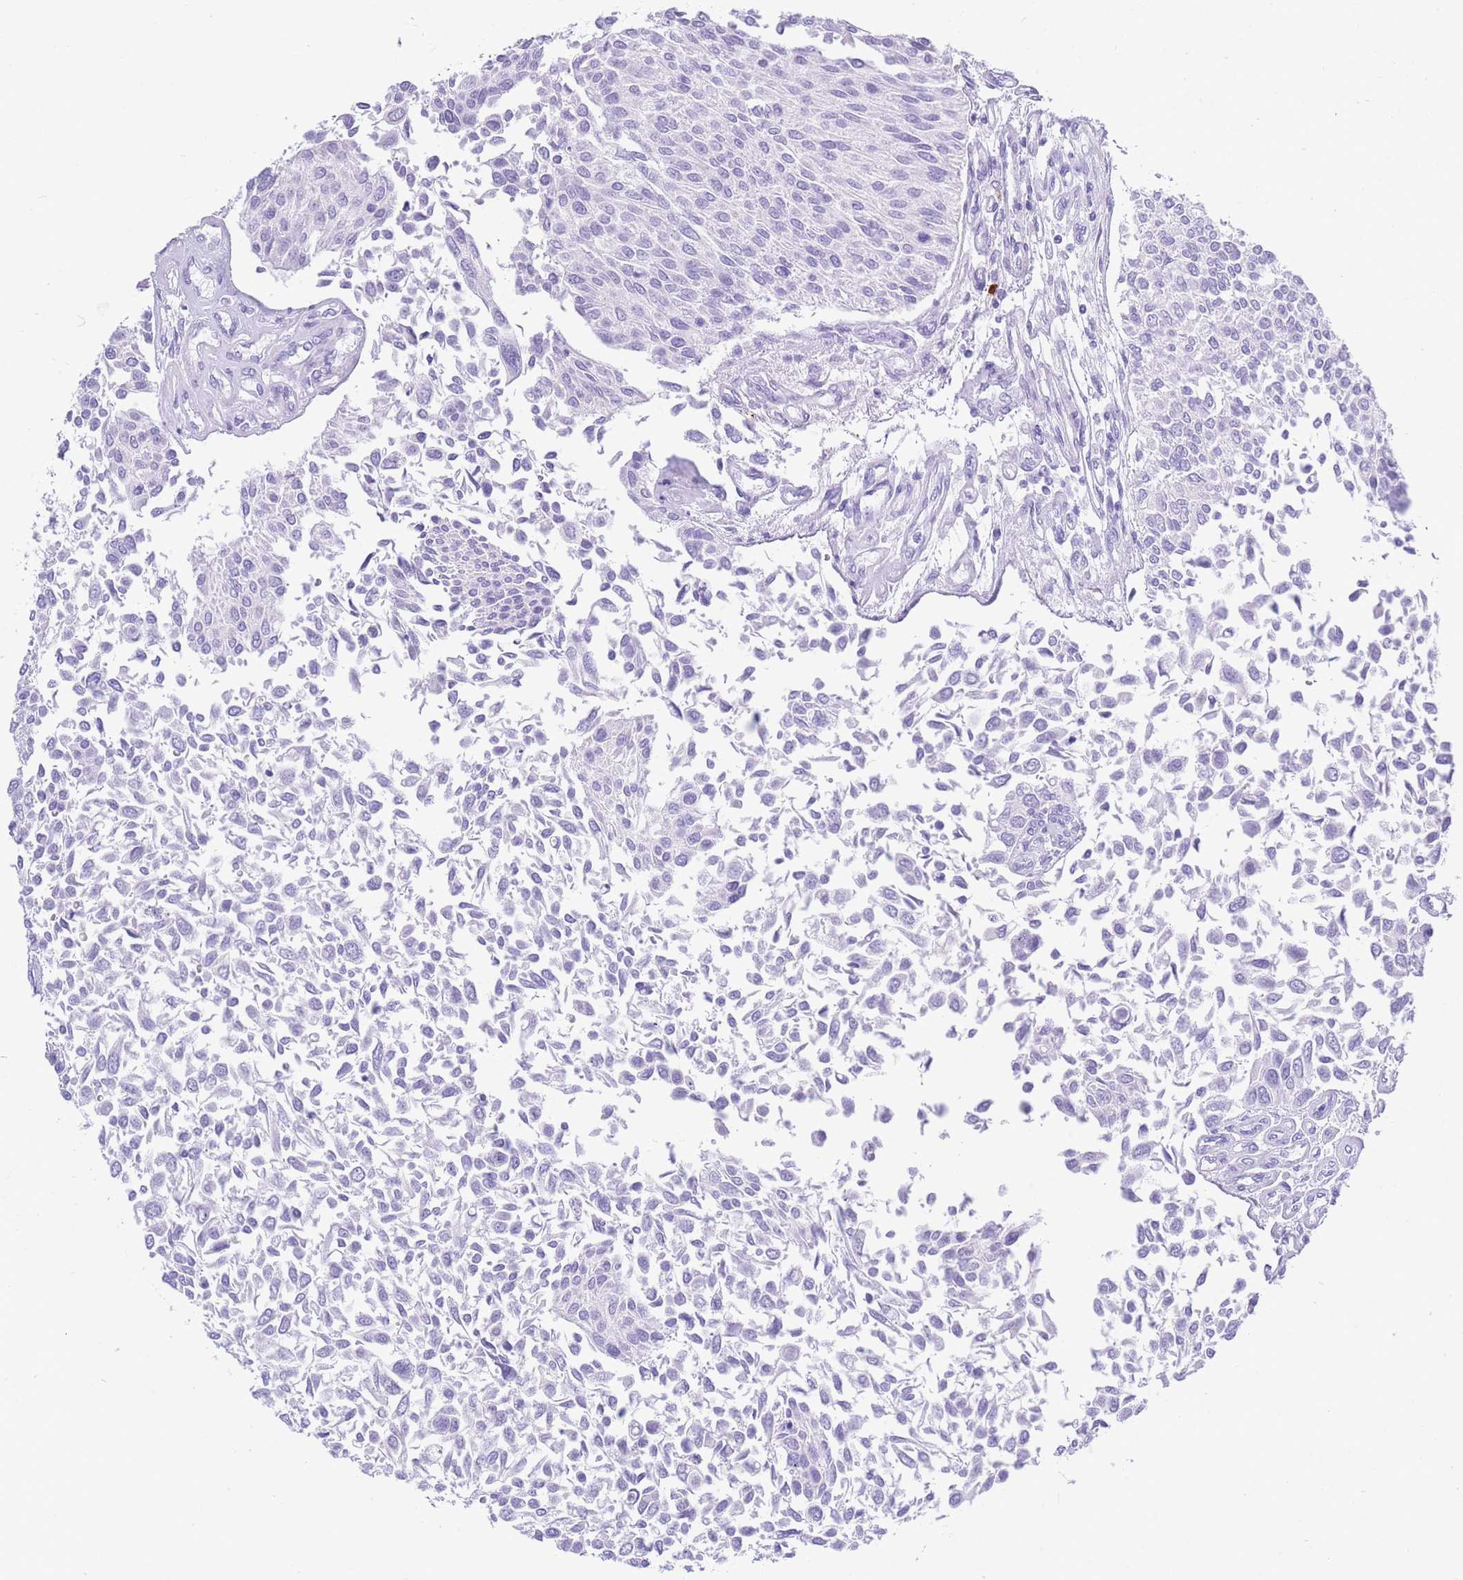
{"staining": {"intensity": "negative", "quantity": "none", "location": "none"}, "tissue": "urothelial cancer", "cell_type": "Tumor cells", "image_type": "cancer", "snomed": [{"axis": "morphology", "description": "Urothelial carcinoma, NOS"}, {"axis": "topography", "description": "Urinary bladder"}], "caption": "An IHC image of urothelial cancer is shown. There is no staining in tumor cells of urothelial cancer.", "gene": "ZFP62", "patient": {"sex": "male", "age": 55}}